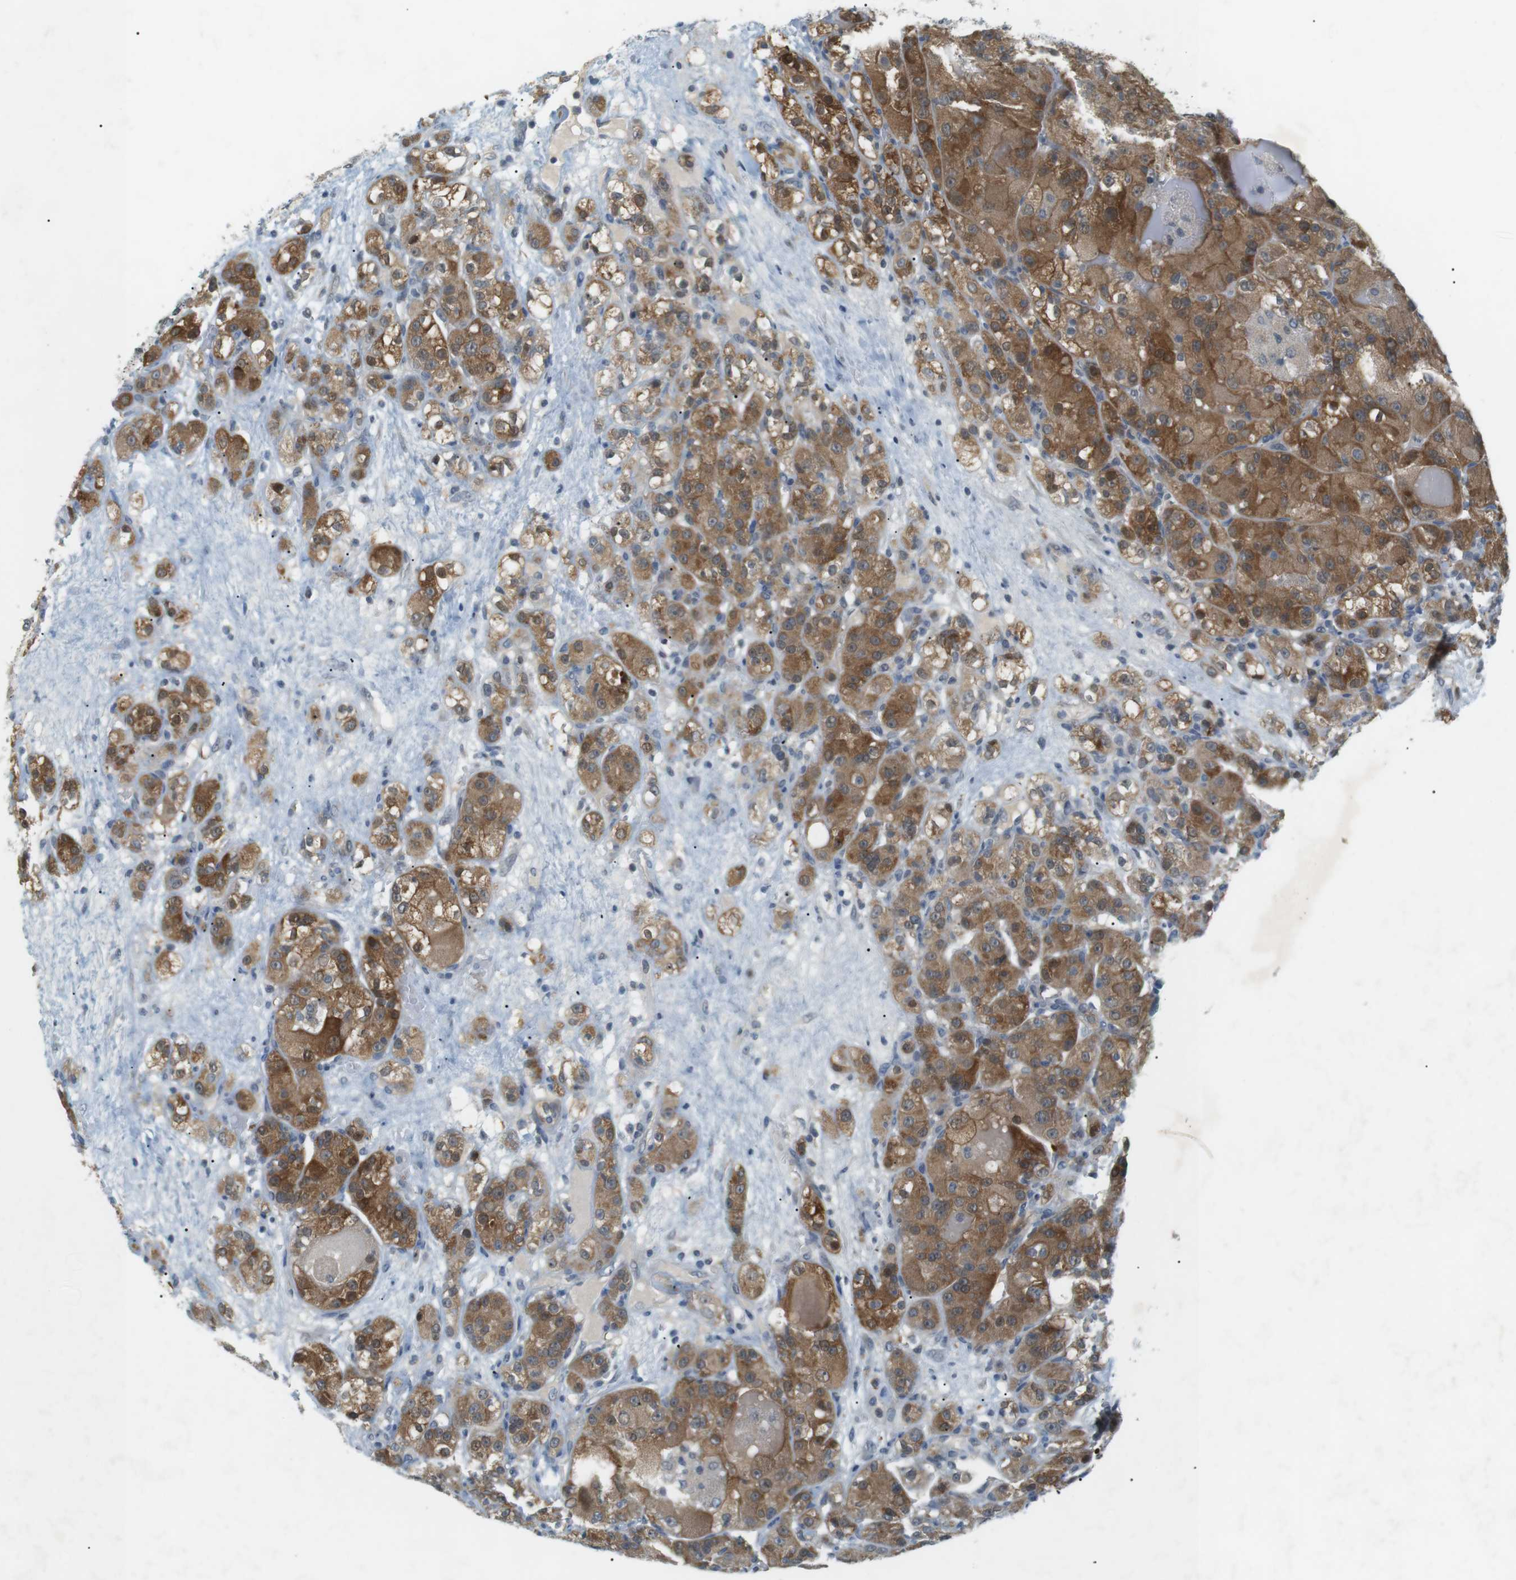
{"staining": {"intensity": "moderate", "quantity": ">75%", "location": "cytoplasmic/membranous"}, "tissue": "renal cancer", "cell_type": "Tumor cells", "image_type": "cancer", "snomed": [{"axis": "morphology", "description": "Normal tissue, NOS"}, {"axis": "morphology", "description": "Adenocarcinoma, NOS"}, {"axis": "topography", "description": "Kidney"}], "caption": "Protein expression analysis of human adenocarcinoma (renal) reveals moderate cytoplasmic/membranous staining in approximately >75% of tumor cells.", "gene": "RTN3", "patient": {"sex": "male", "age": 61}}